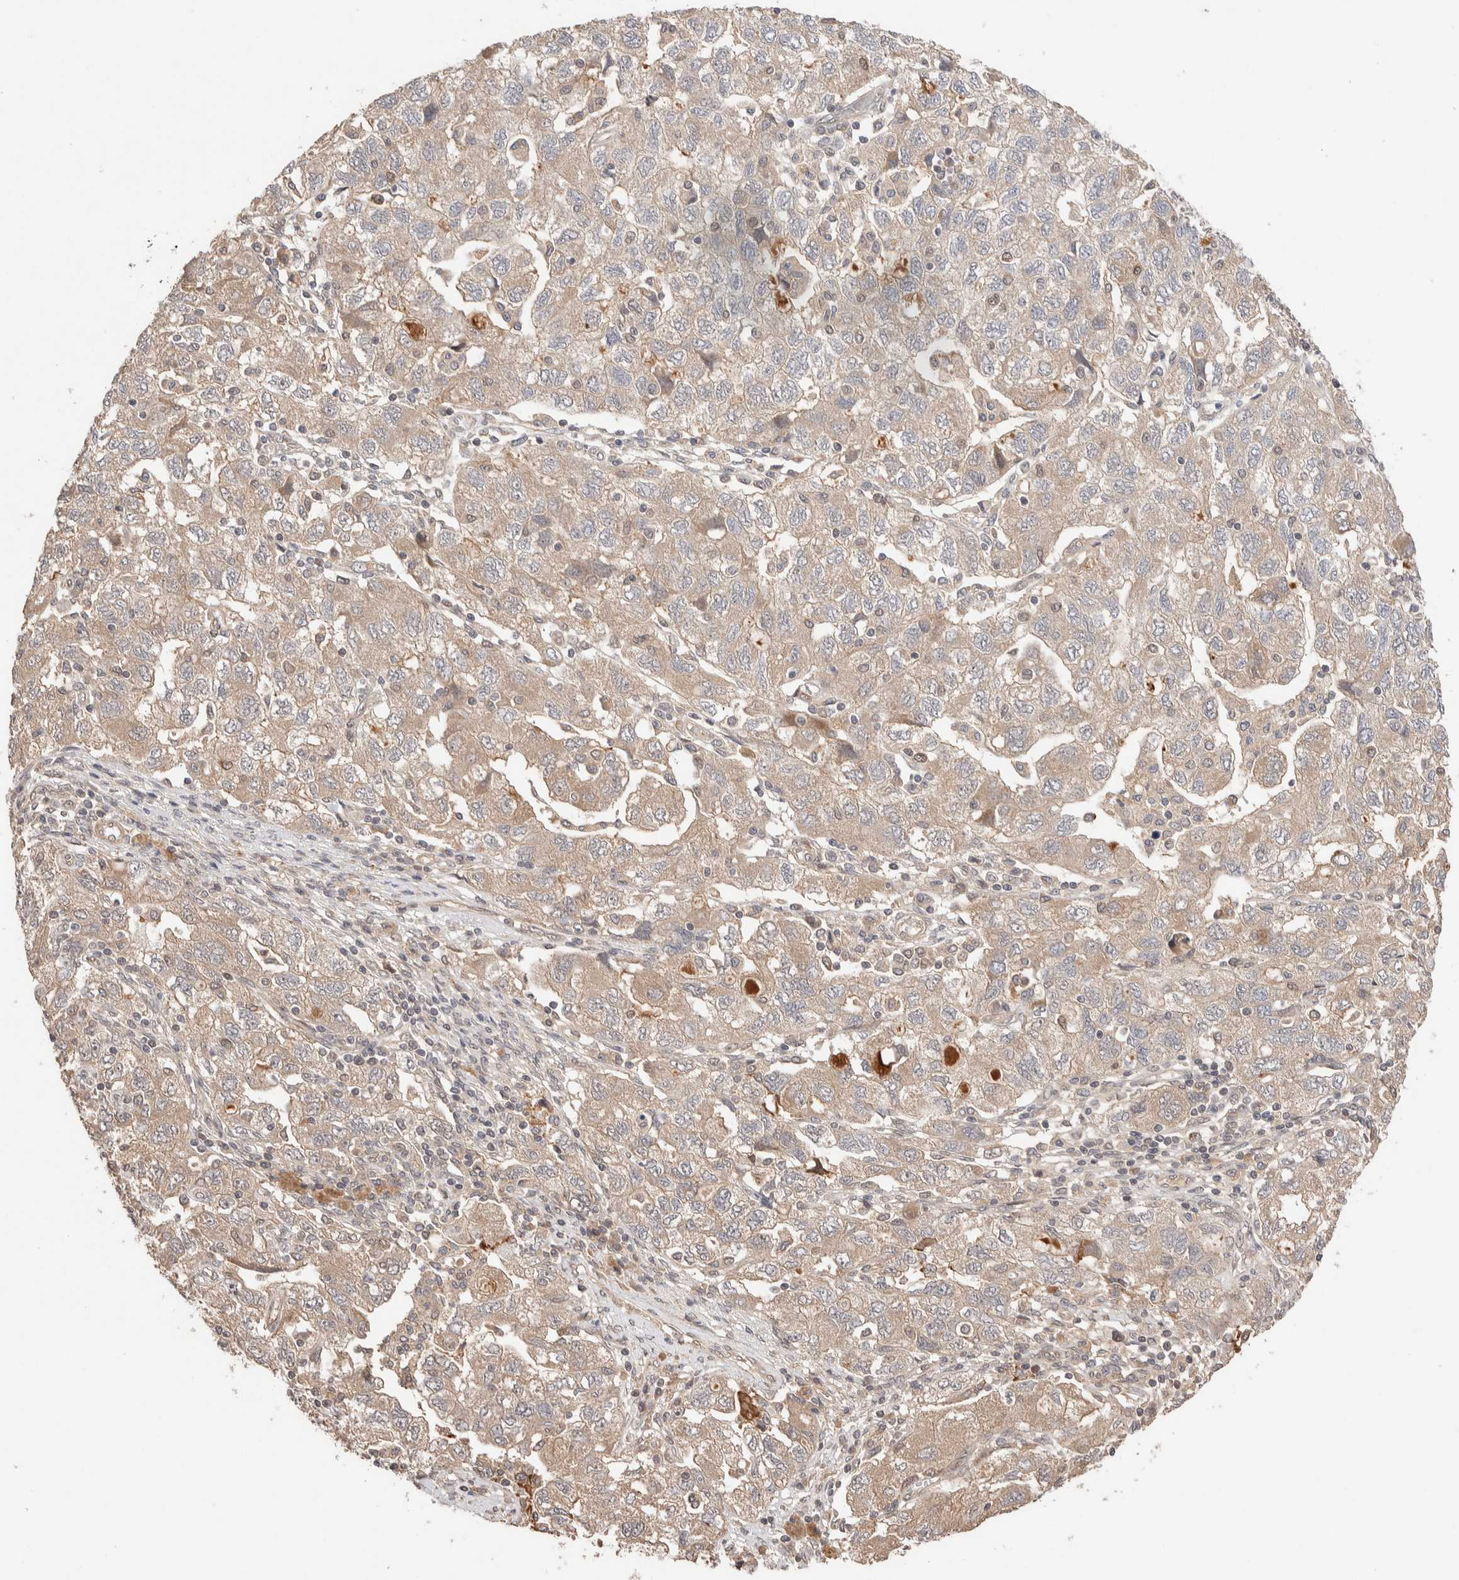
{"staining": {"intensity": "weak", "quantity": ">75%", "location": "cytoplasmic/membranous"}, "tissue": "ovarian cancer", "cell_type": "Tumor cells", "image_type": "cancer", "snomed": [{"axis": "morphology", "description": "Carcinoma, NOS"}, {"axis": "morphology", "description": "Cystadenocarcinoma, serous, NOS"}, {"axis": "topography", "description": "Ovary"}], "caption": "A micrograph of ovarian carcinoma stained for a protein displays weak cytoplasmic/membranous brown staining in tumor cells.", "gene": "PRDM15", "patient": {"sex": "female", "age": 69}}